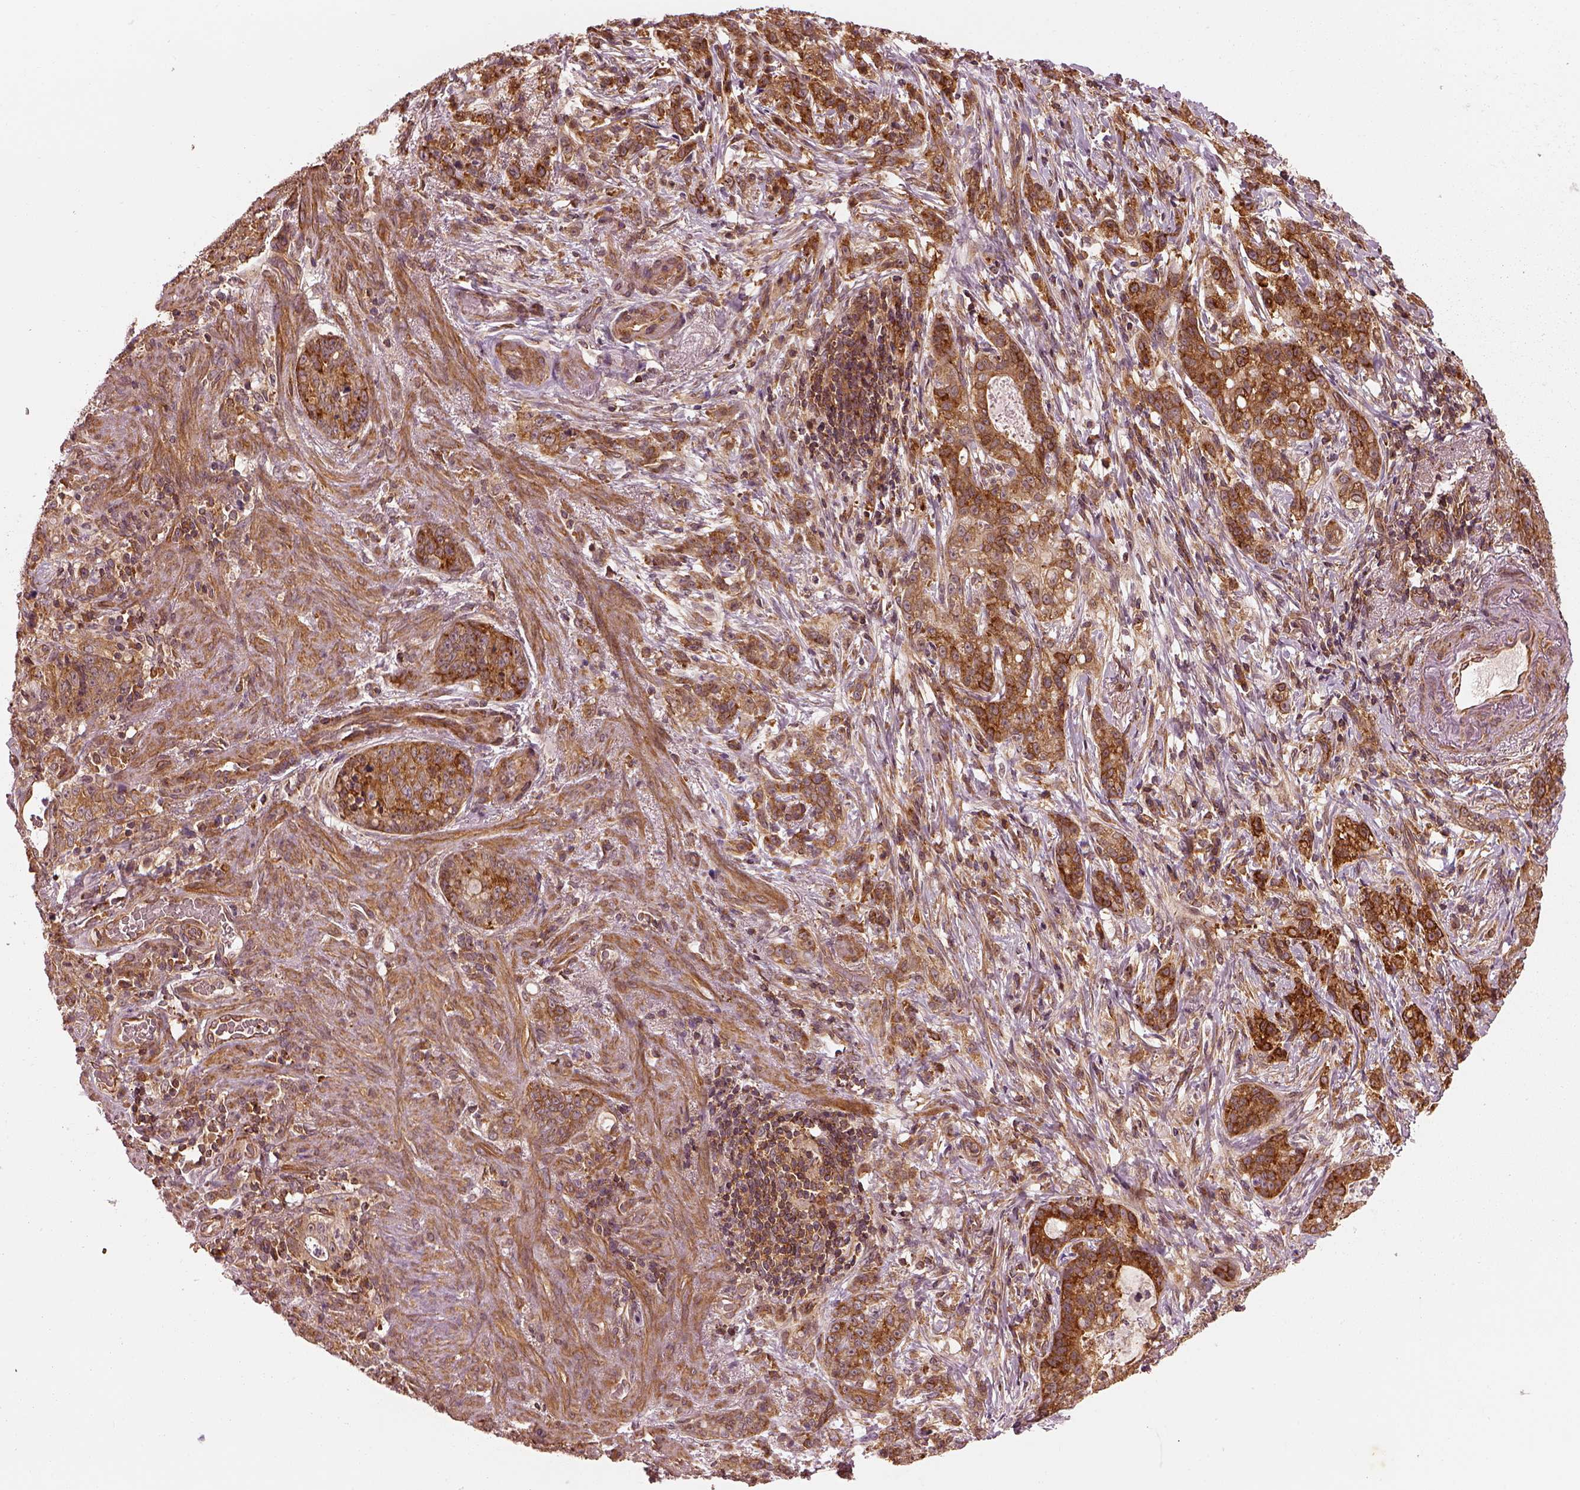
{"staining": {"intensity": "strong", "quantity": ">75%", "location": "cytoplasmic/membranous"}, "tissue": "stomach cancer", "cell_type": "Tumor cells", "image_type": "cancer", "snomed": [{"axis": "morphology", "description": "Adenocarcinoma, NOS"}, {"axis": "topography", "description": "Stomach, lower"}], "caption": "High-power microscopy captured an immunohistochemistry photomicrograph of stomach cancer, revealing strong cytoplasmic/membranous positivity in about >75% of tumor cells. (DAB IHC, brown staining for protein, blue staining for nuclei).", "gene": "LSM14A", "patient": {"sex": "male", "age": 88}}